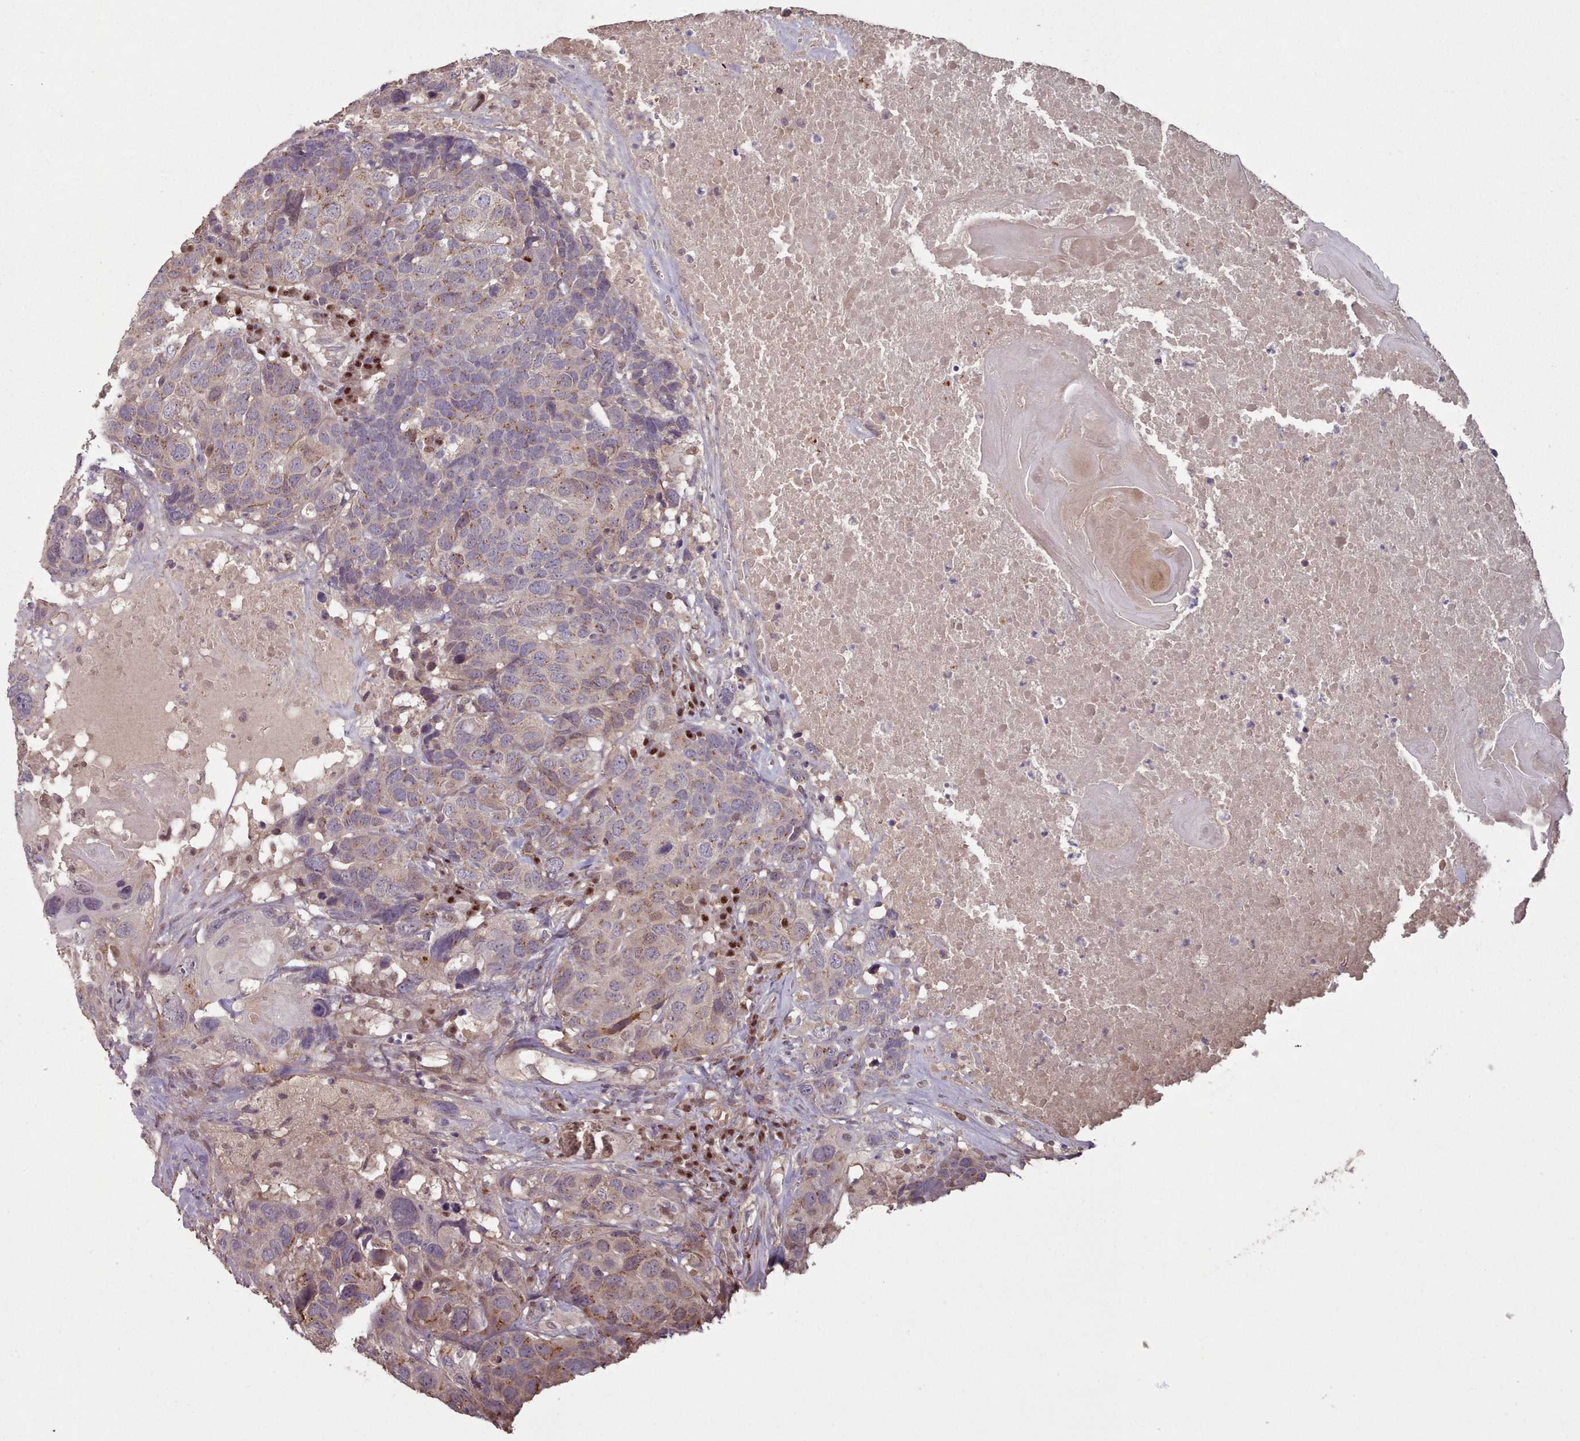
{"staining": {"intensity": "moderate", "quantity": "25%-75%", "location": "cytoplasmic/membranous,nuclear"}, "tissue": "head and neck cancer", "cell_type": "Tumor cells", "image_type": "cancer", "snomed": [{"axis": "morphology", "description": "Squamous cell carcinoma, NOS"}, {"axis": "topography", "description": "Head-Neck"}], "caption": "Moderate cytoplasmic/membranous and nuclear positivity for a protein is present in about 25%-75% of tumor cells of head and neck squamous cell carcinoma using immunohistochemistry (IHC).", "gene": "ERCC6L", "patient": {"sex": "male", "age": 66}}